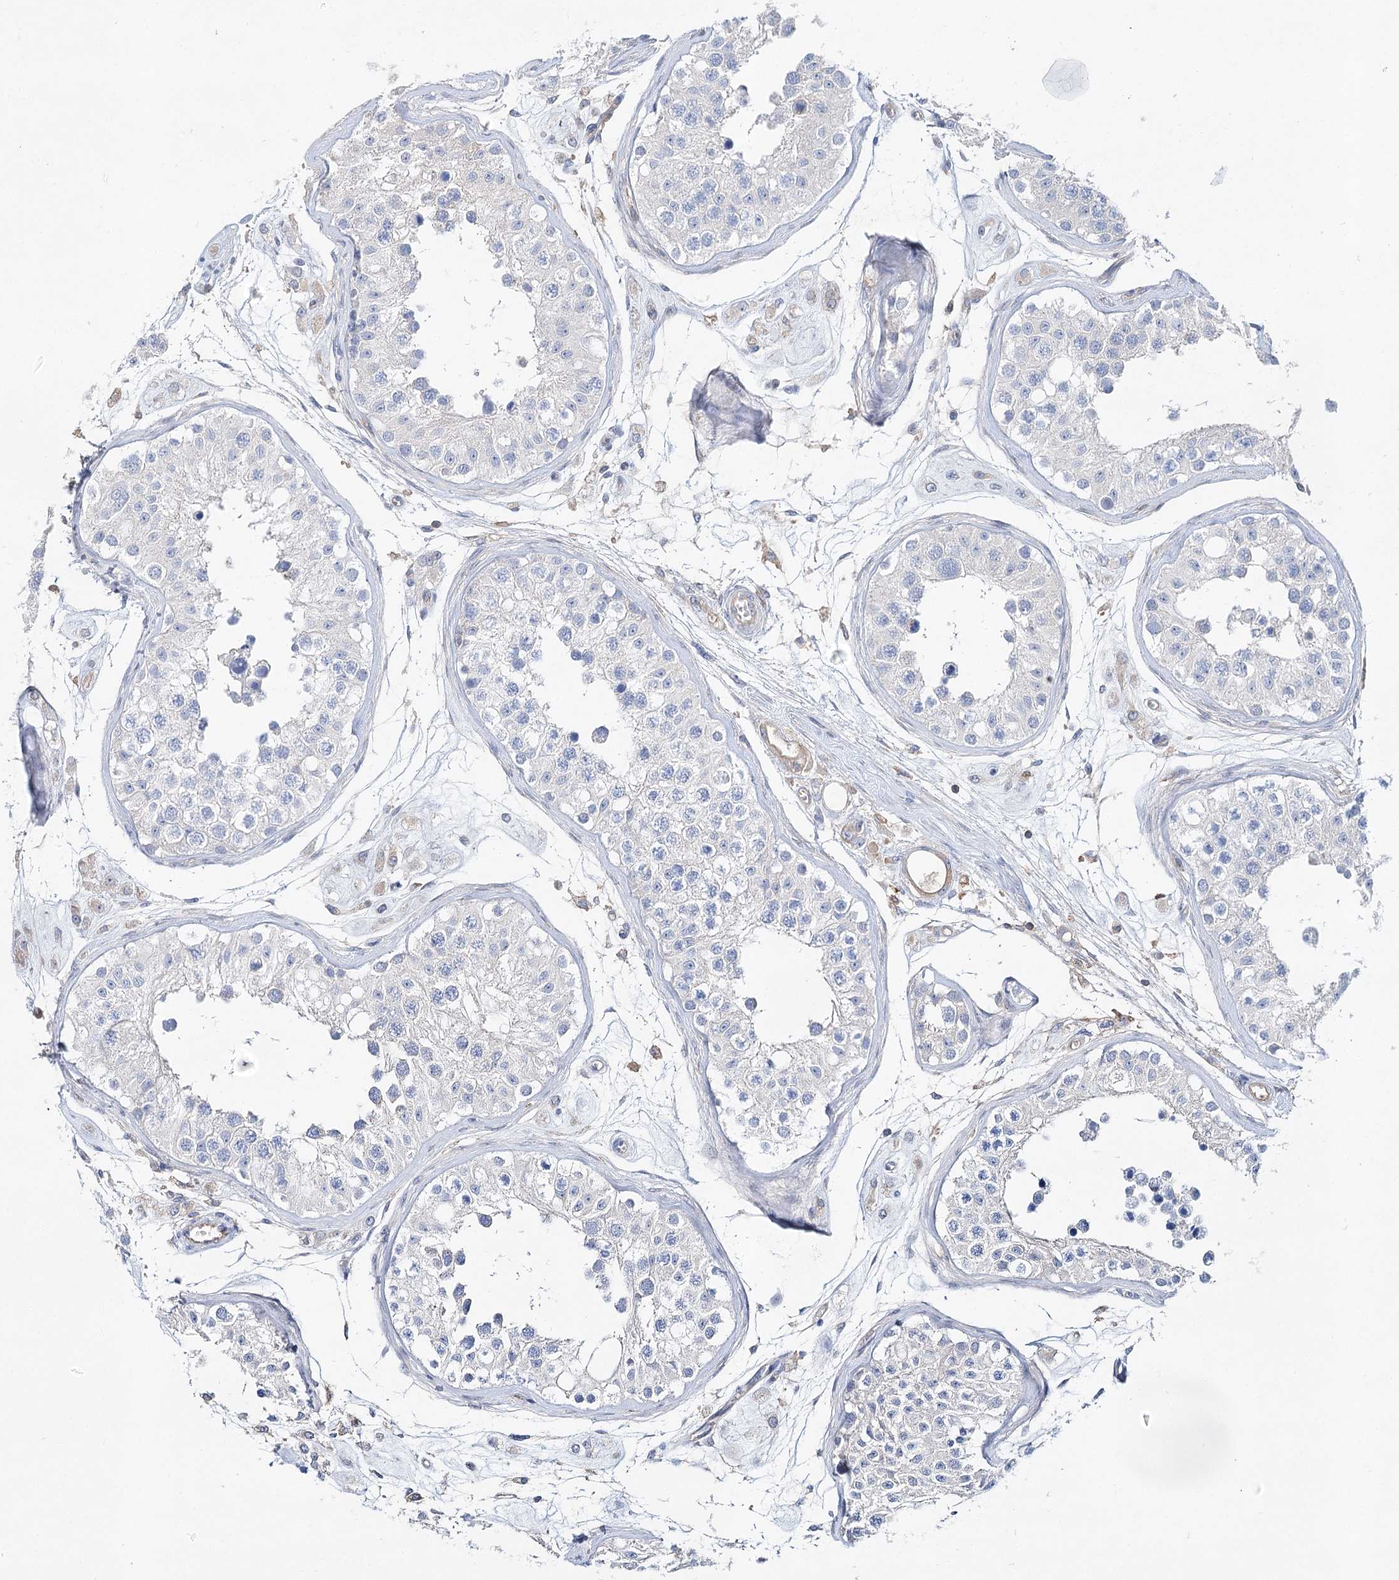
{"staining": {"intensity": "negative", "quantity": "none", "location": "none"}, "tissue": "testis", "cell_type": "Cells in seminiferous ducts", "image_type": "normal", "snomed": [{"axis": "morphology", "description": "Normal tissue, NOS"}, {"axis": "morphology", "description": "Adenocarcinoma, metastatic, NOS"}, {"axis": "topography", "description": "Testis"}], "caption": "Cells in seminiferous ducts show no significant staining in normal testis.", "gene": "ABRAXAS2", "patient": {"sex": "male", "age": 26}}